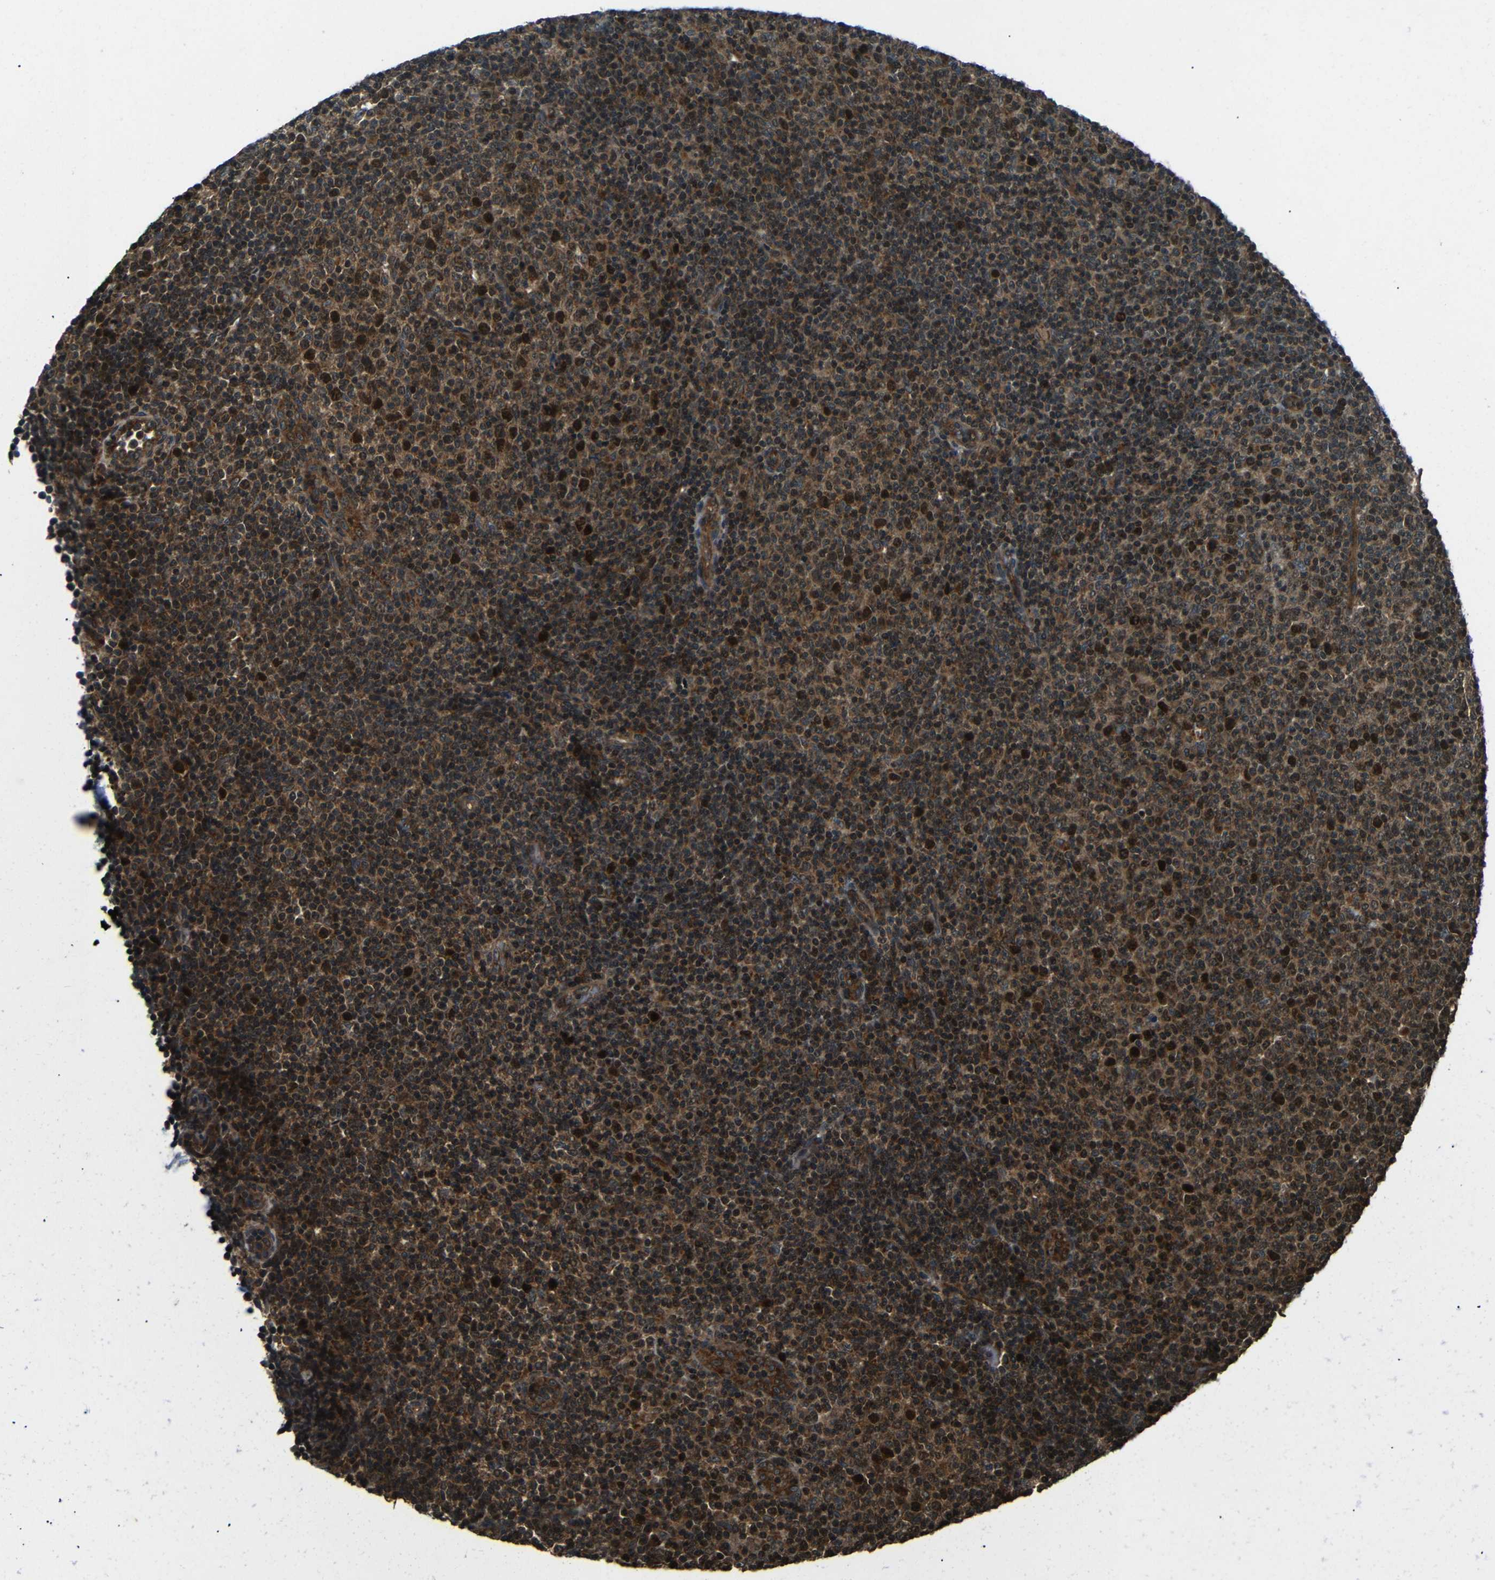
{"staining": {"intensity": "strong", "quantity": ">75%", "location": "cytoplasmic/membranous,nuclear"}, "tissue": "lymphoma", "cell_type": "Tumor cells", "image_type": "cancer", "snomed": [{"axis": "morphology", "description": "Malignant lymphoma, non-Hodgkin's type, Low grade"}, {"axis": "topography", "description": "Lymph node"}], "caption": "This photomicrograph exhibits immunohistochemistry (IHC) staining of lymphoma, with high strong cytoplasmic/membranous and nuclear positivity in approximately >75% of tumor cells.", "gene": "PLK2", "patient": {"sex": "male", "age": 70}}